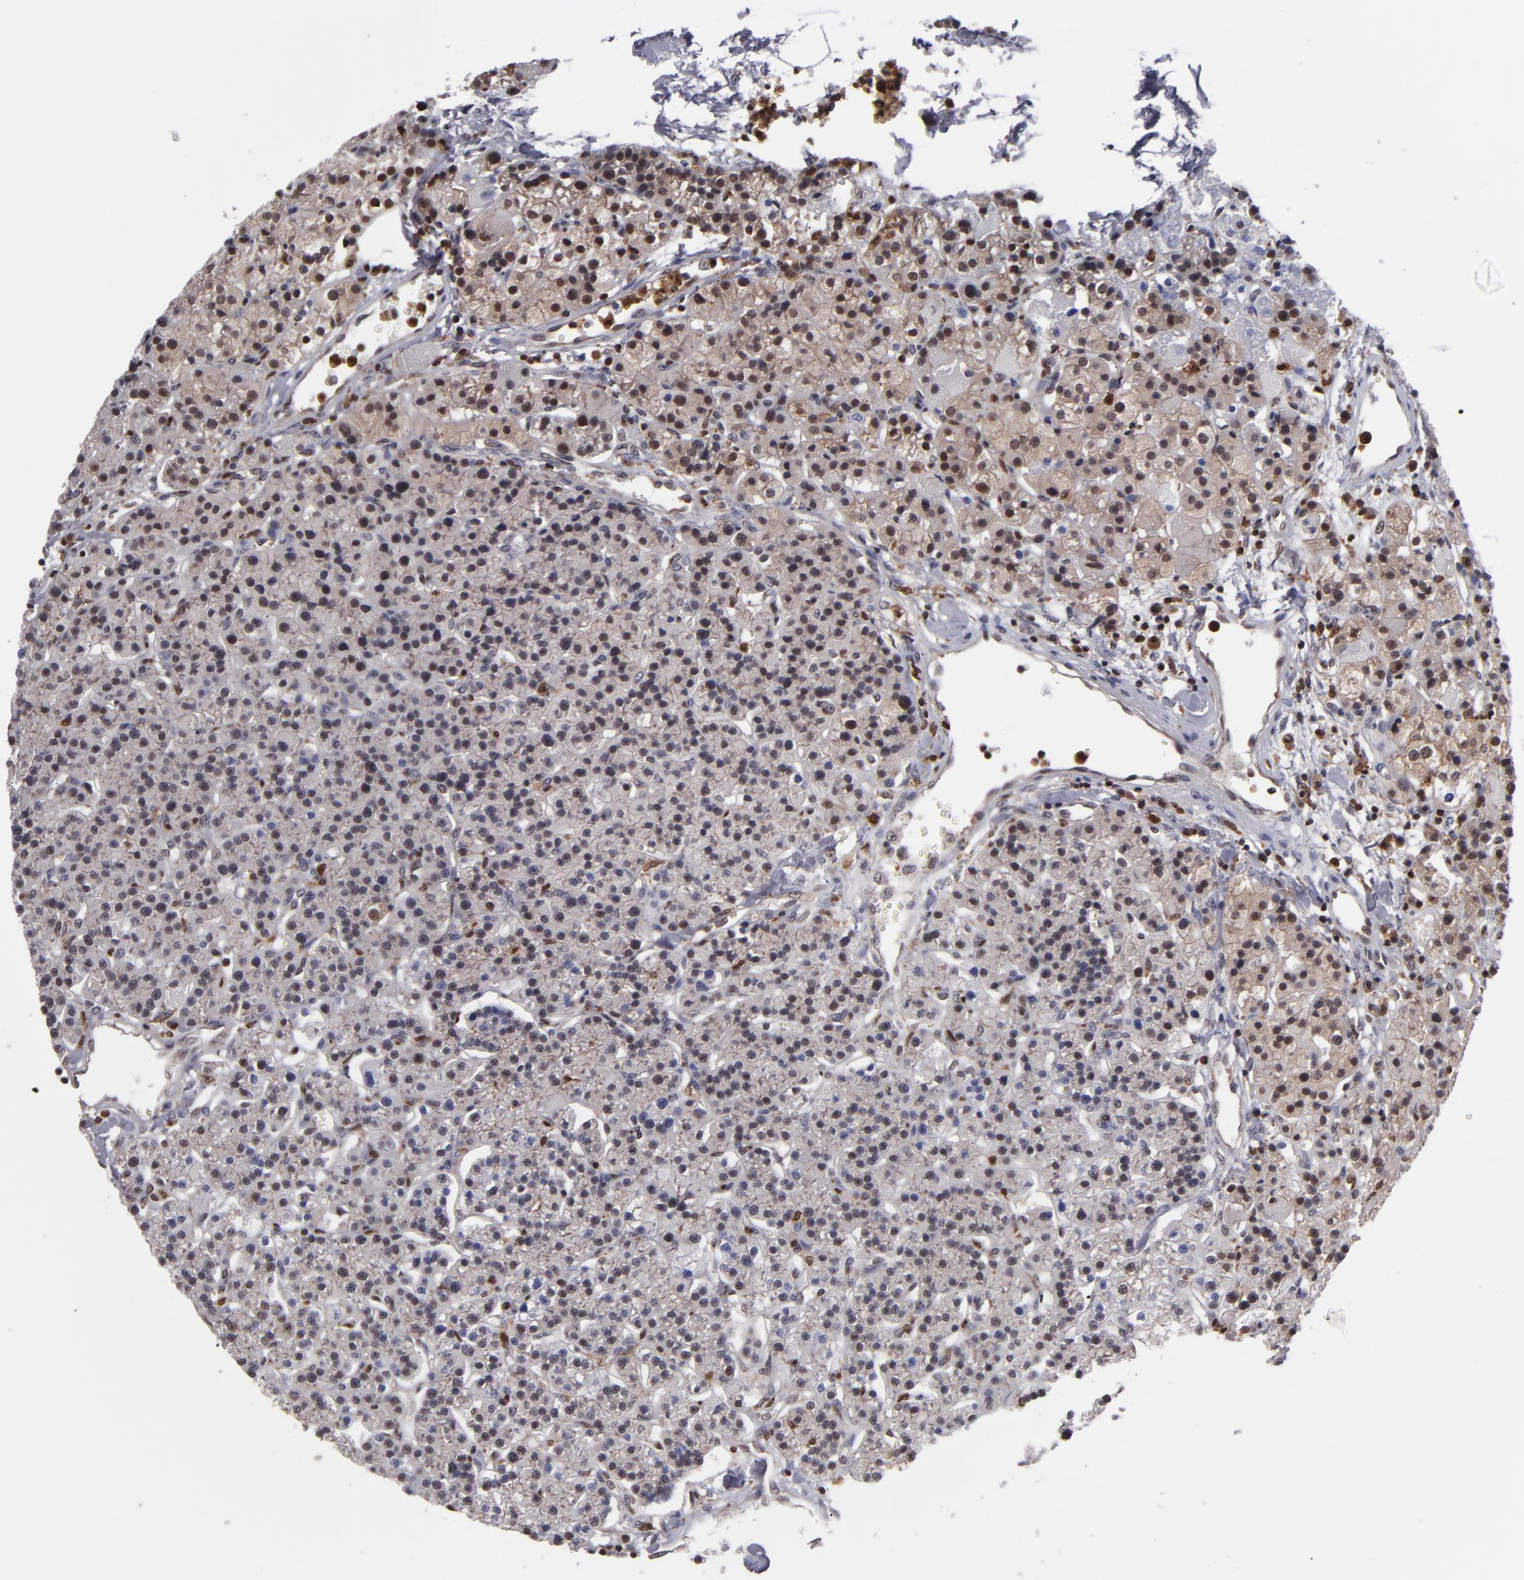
{"staining": {"intensity": "weak", "quantity": ">75%", "location": "cytoplasmic/membranous,nuclear"}, "tissue": "parathyroid gland", "cell_type": "Glandular cells", "image_type": "normal", "snomed": [{"axis": "morphology", "description": "Normal tissue, NOS"}, {"axis": "topography", "description": "Parathyroid gland"}], "caption": "IHC image of benign parathyroid gland stained for a protein (brown), which reveals low levels of weak cytoplasmic/membranous,nuclear expression in approximately >75% of glandular cells.", "gene": "GRB2", "patient": {"sex": "female", "age": 58}}